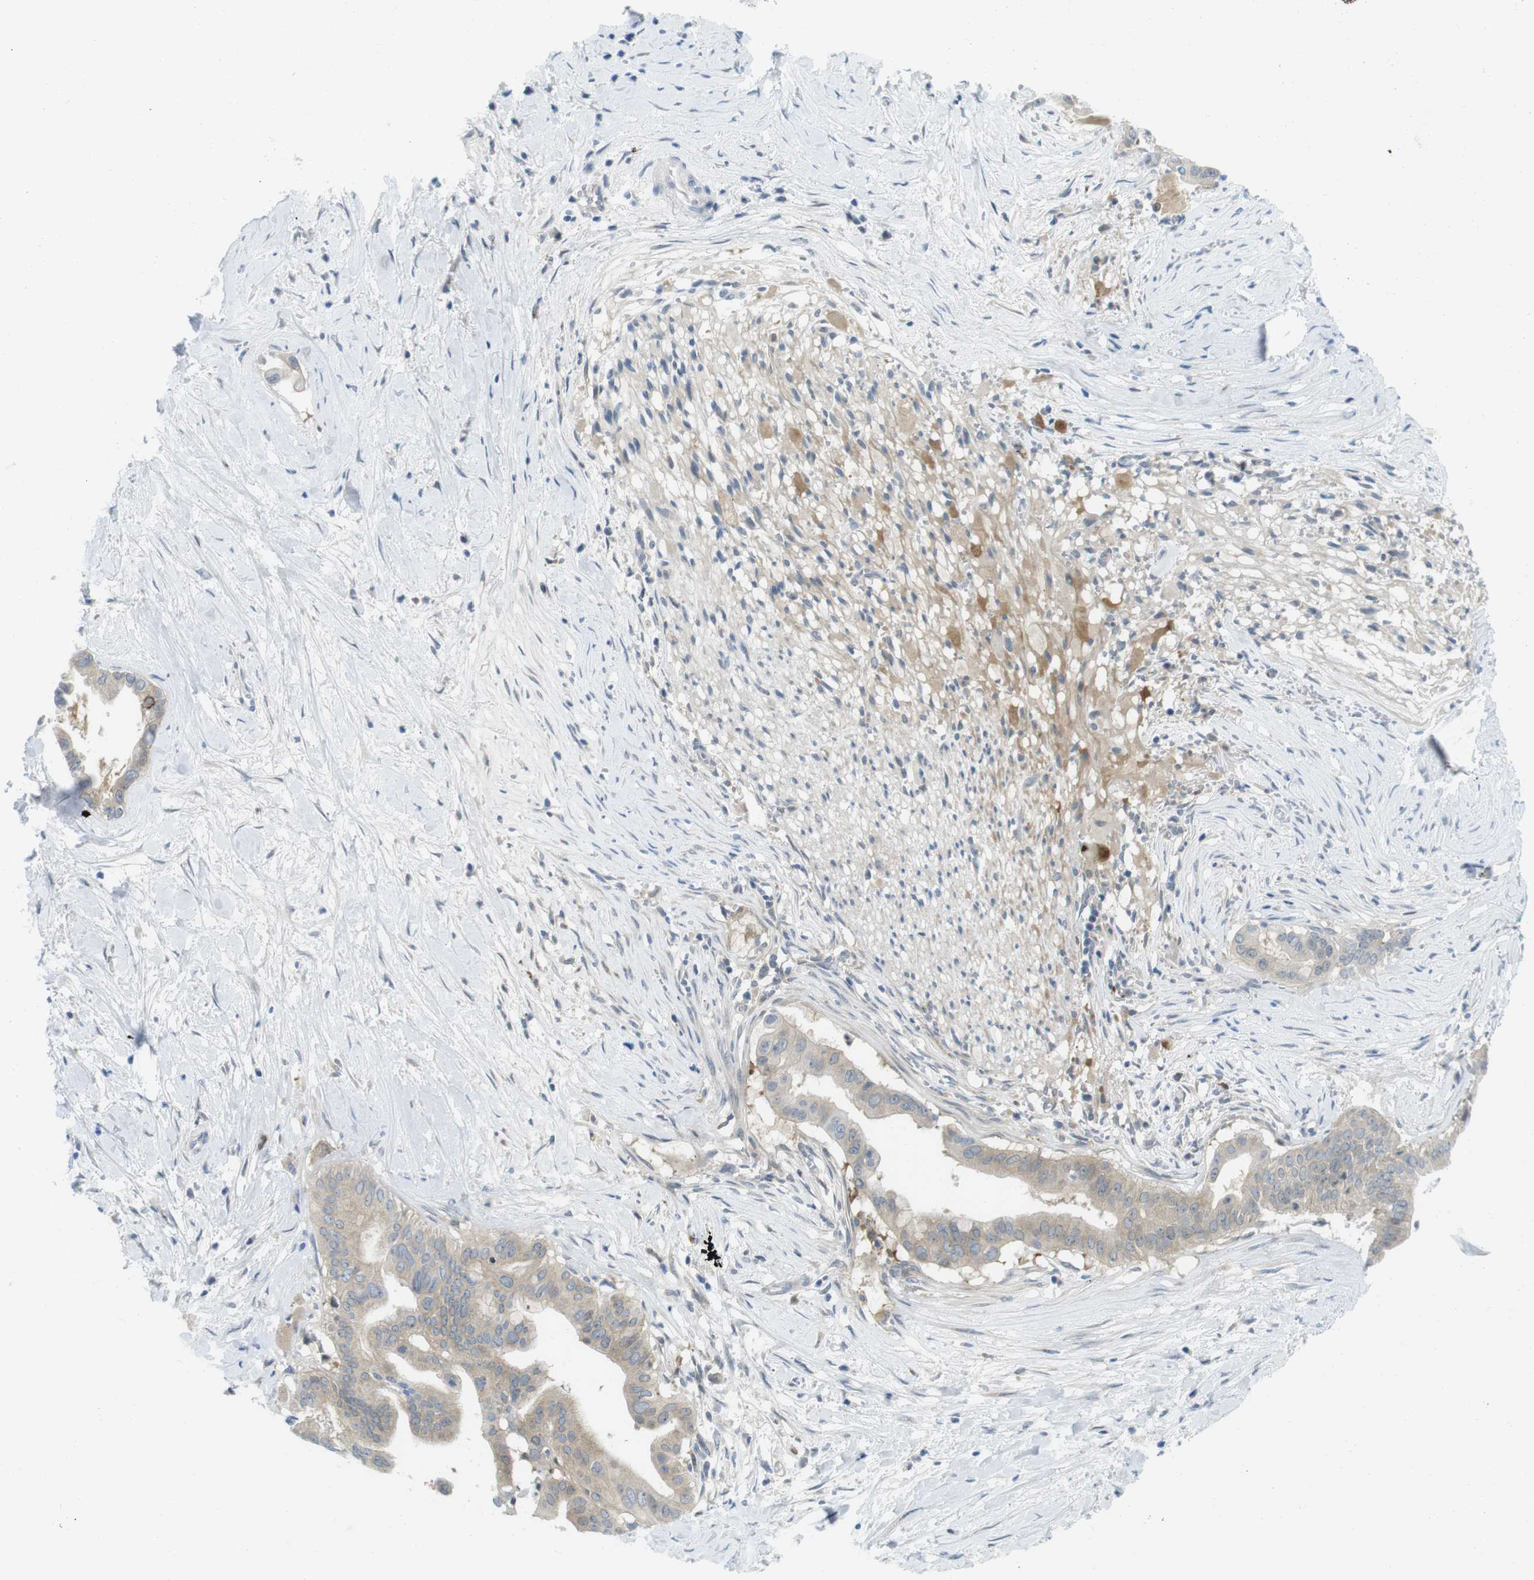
{"staining": {"intensity": "weak", "quantity": ">75%", "location": "cytoplasmic/membranous"}, "tissue": "pancreatic cancer", "cell_type": "Tumor cells", "image_type": "cancer", "snomed": [{"axis": "morphology", "description": "Adenocarcinoma, NOS"}, {"axis": "topography", "description": "Pancreas"}], "caption": "IHC micrograph of neoplastic tissue: pancreatic adenocarcinoma stained using immunohistochemistry exhibits low levels of weak protein expression localized specifically in the cytoplasmic/membranous of tumor cells, appearing as a cytoplasmic/membranous brown color.", "gene": "CASP2", "patient": {"sex": "male", "age": 55}}